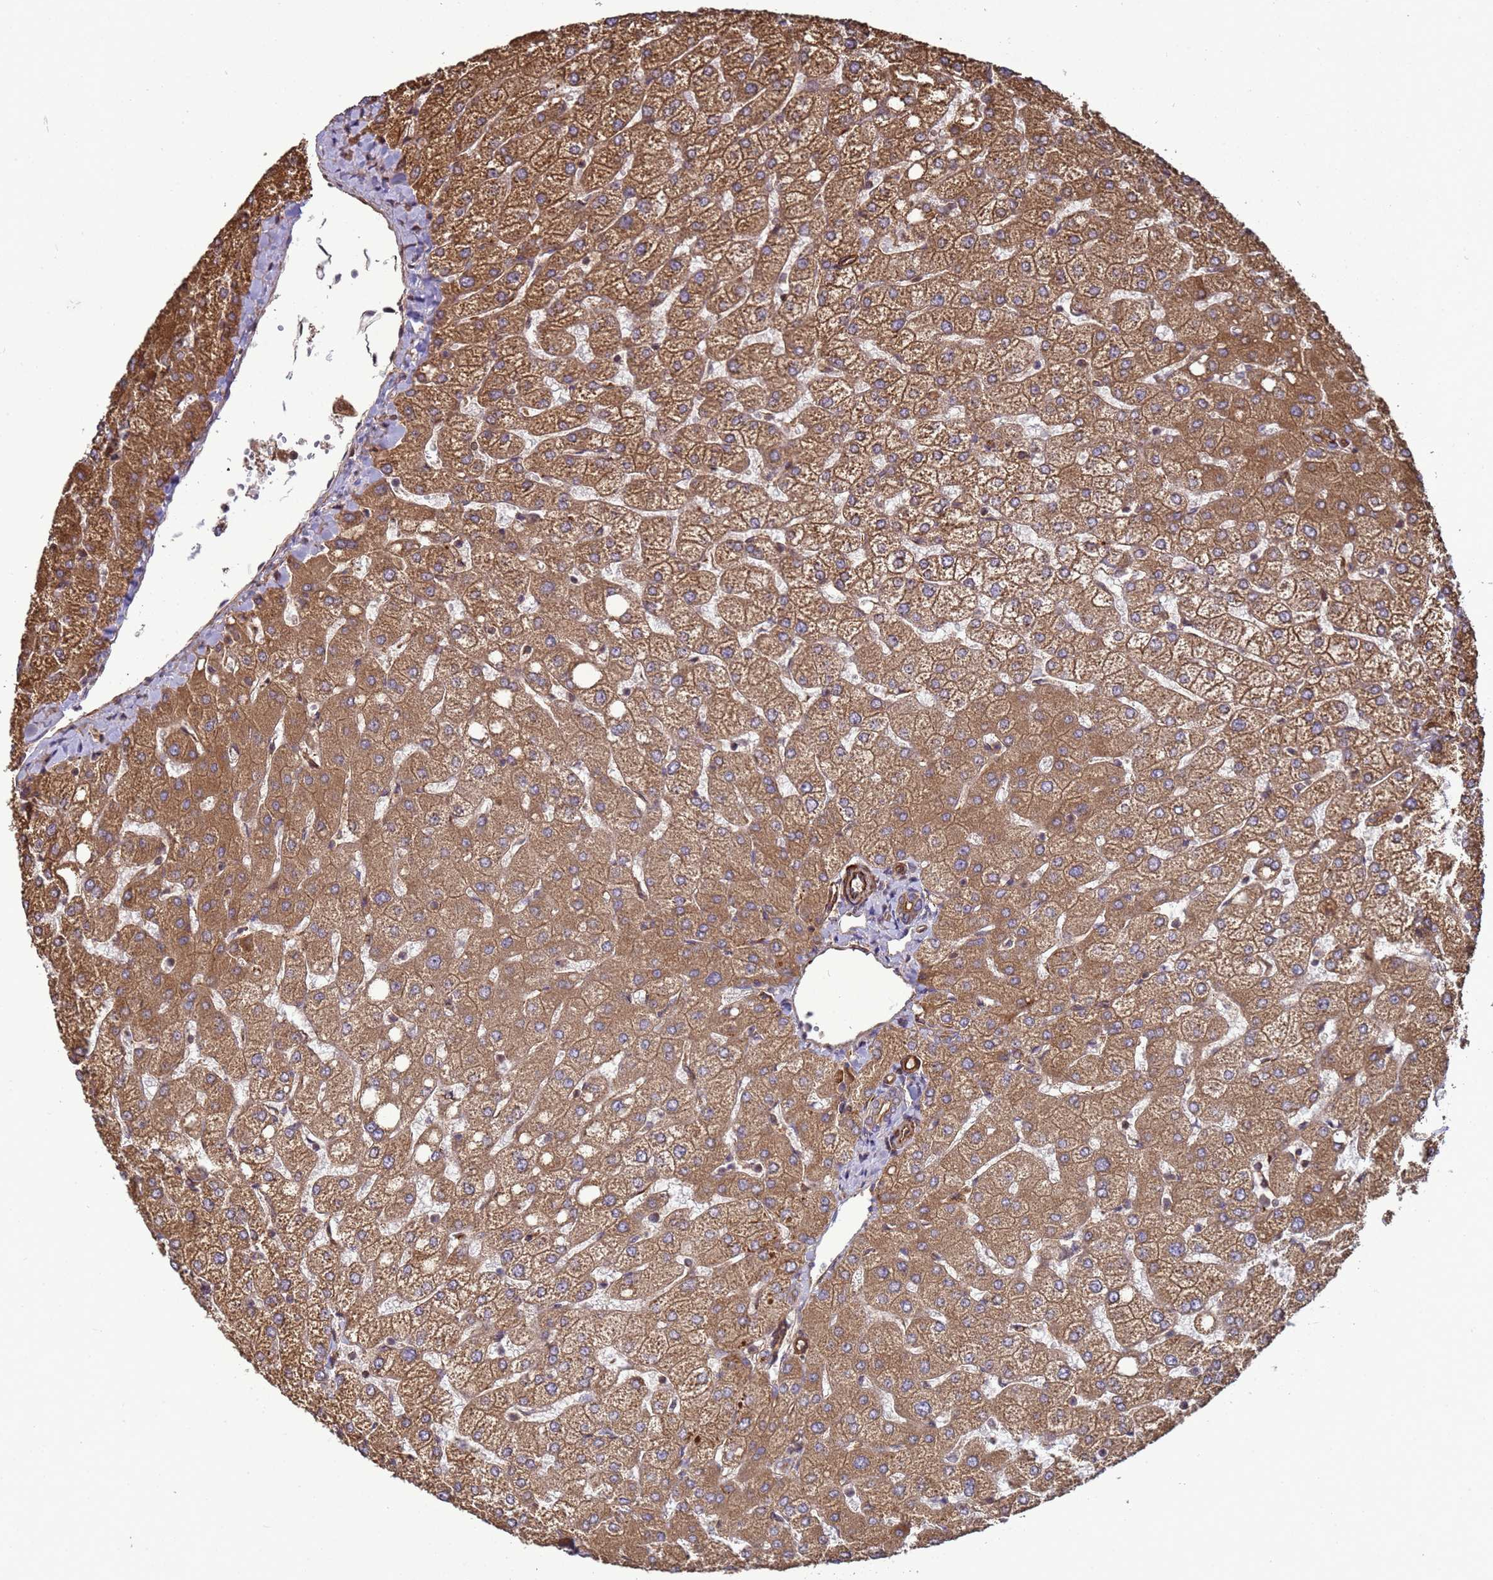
{"staining": {"intensity": "moderate", "quantity": "25%-75%", "location": "cytoplasmic/membranous"}, "tissue": "liver", "cell_type": "Cholangiocytes", "image_type": "normal", "snomed": [{"axis": "morphology", "description": "Normal tissue, NOS"}, {"axis": "topography", "description": "Liver"}], "caption": "DAB immunohistochemical staining of unremarkable human liver displays moderate cytoplasmic/membranous protein positivity in about 25%-75% of cholangiocytes. Nuclei are stained in blue.", "gene": "CNOT1", "patient": {"sex": "female", "age": 54}}